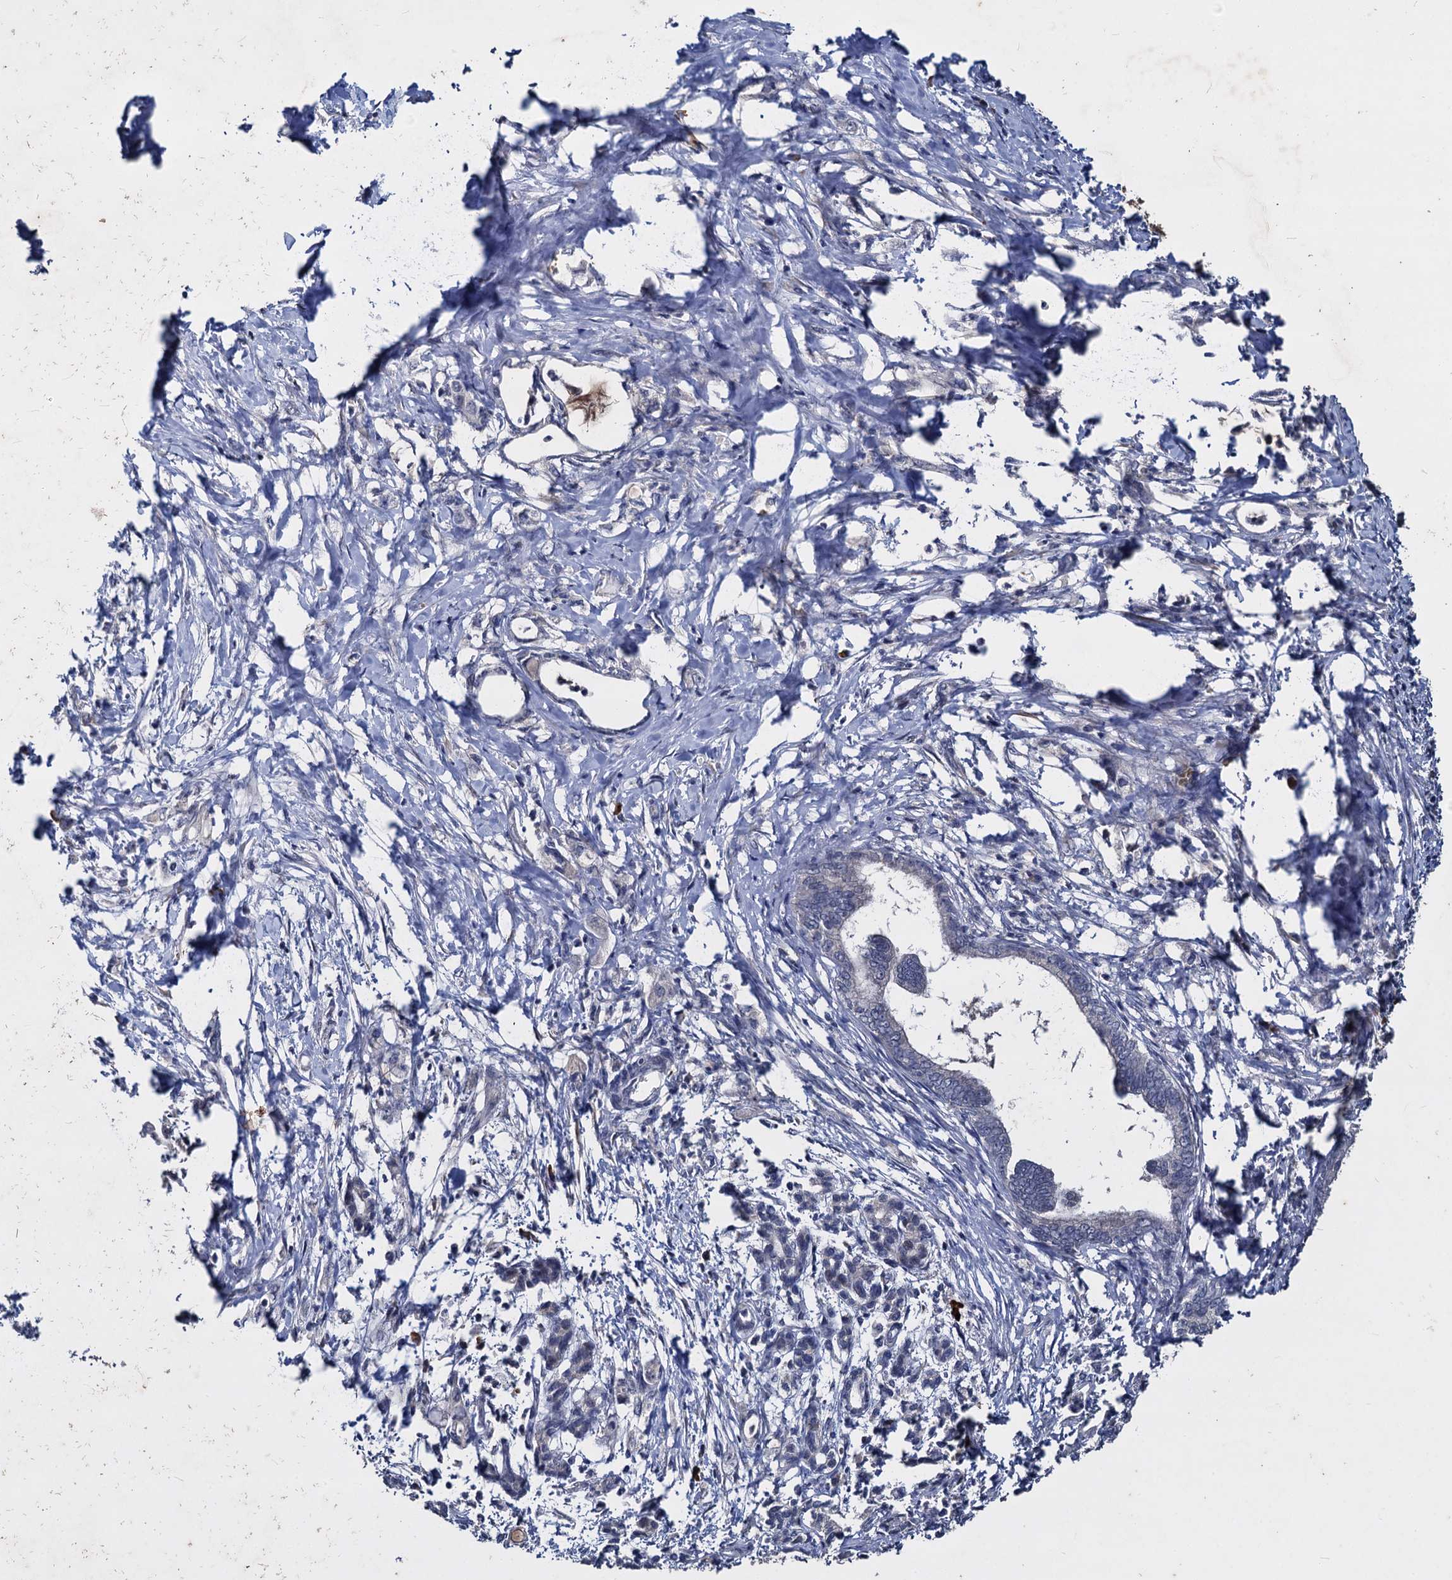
{"staining": {"intensity": "negative", "quantity": "none", "location": "none"}, "tissue": "pancreatic cancer", "cell_type": "Tumor cells", "image_type": "cancer", "snomed": [{"axis": "morphology", "description": "Adenocarcinoma, NOS"}, {"axis": "topography", "description": "Pancreas"}], "caption": "Image shows no significant protein positivity in tumor cells of pancreatic cancer. (IHC, brightfield microscopy, high magnification).", "gene": "CCDC184", "patient": {"sex": "female", "age": 55}}